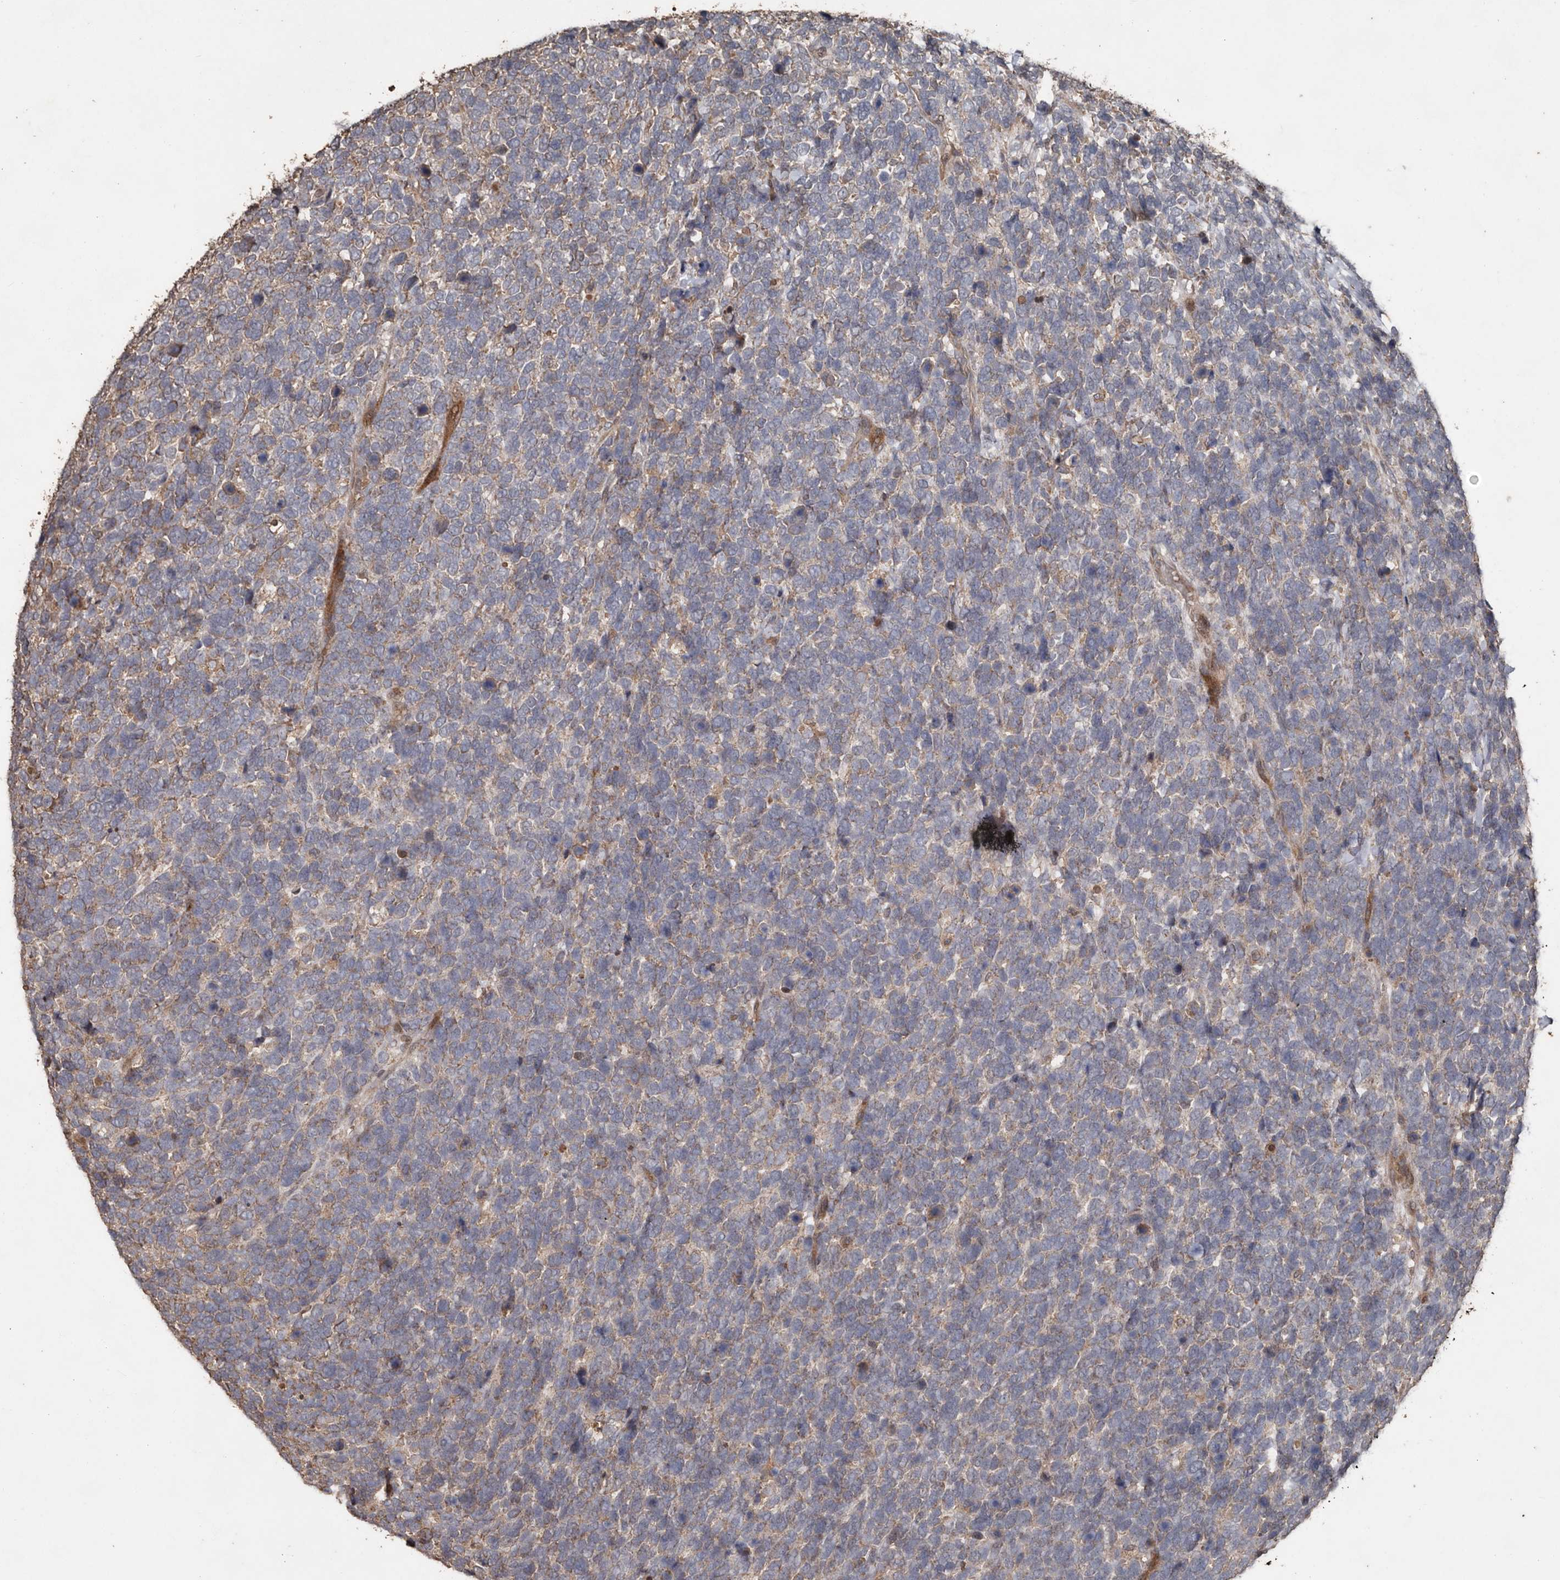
{"staining": {"intensity": "weak", "quantity": "25%-75%", "location": "cytoplasmic/membranous"}, "tissue": "urothelial cancer", "cell_type": "Tumor cells", "image_type": "cancer", "snomed": [{"axis": "morphology", "description": "Urothelial carcinoma, High grade"}, {"axis": "topography", "description": "Urinary bladder"}], "caption": "Immunohistochemical staining of urothelial cancer reveals low levels of weak cytoplasmic/membranous protein staining in approximately 25%-75% of tumor cells. The staining was performed using DAB, with brown indicating positive protein expression. Nuclei are stained blue with hematoxylin.", "gene": "RANBP17", "patient": {"sex": "female", "age": 80}}